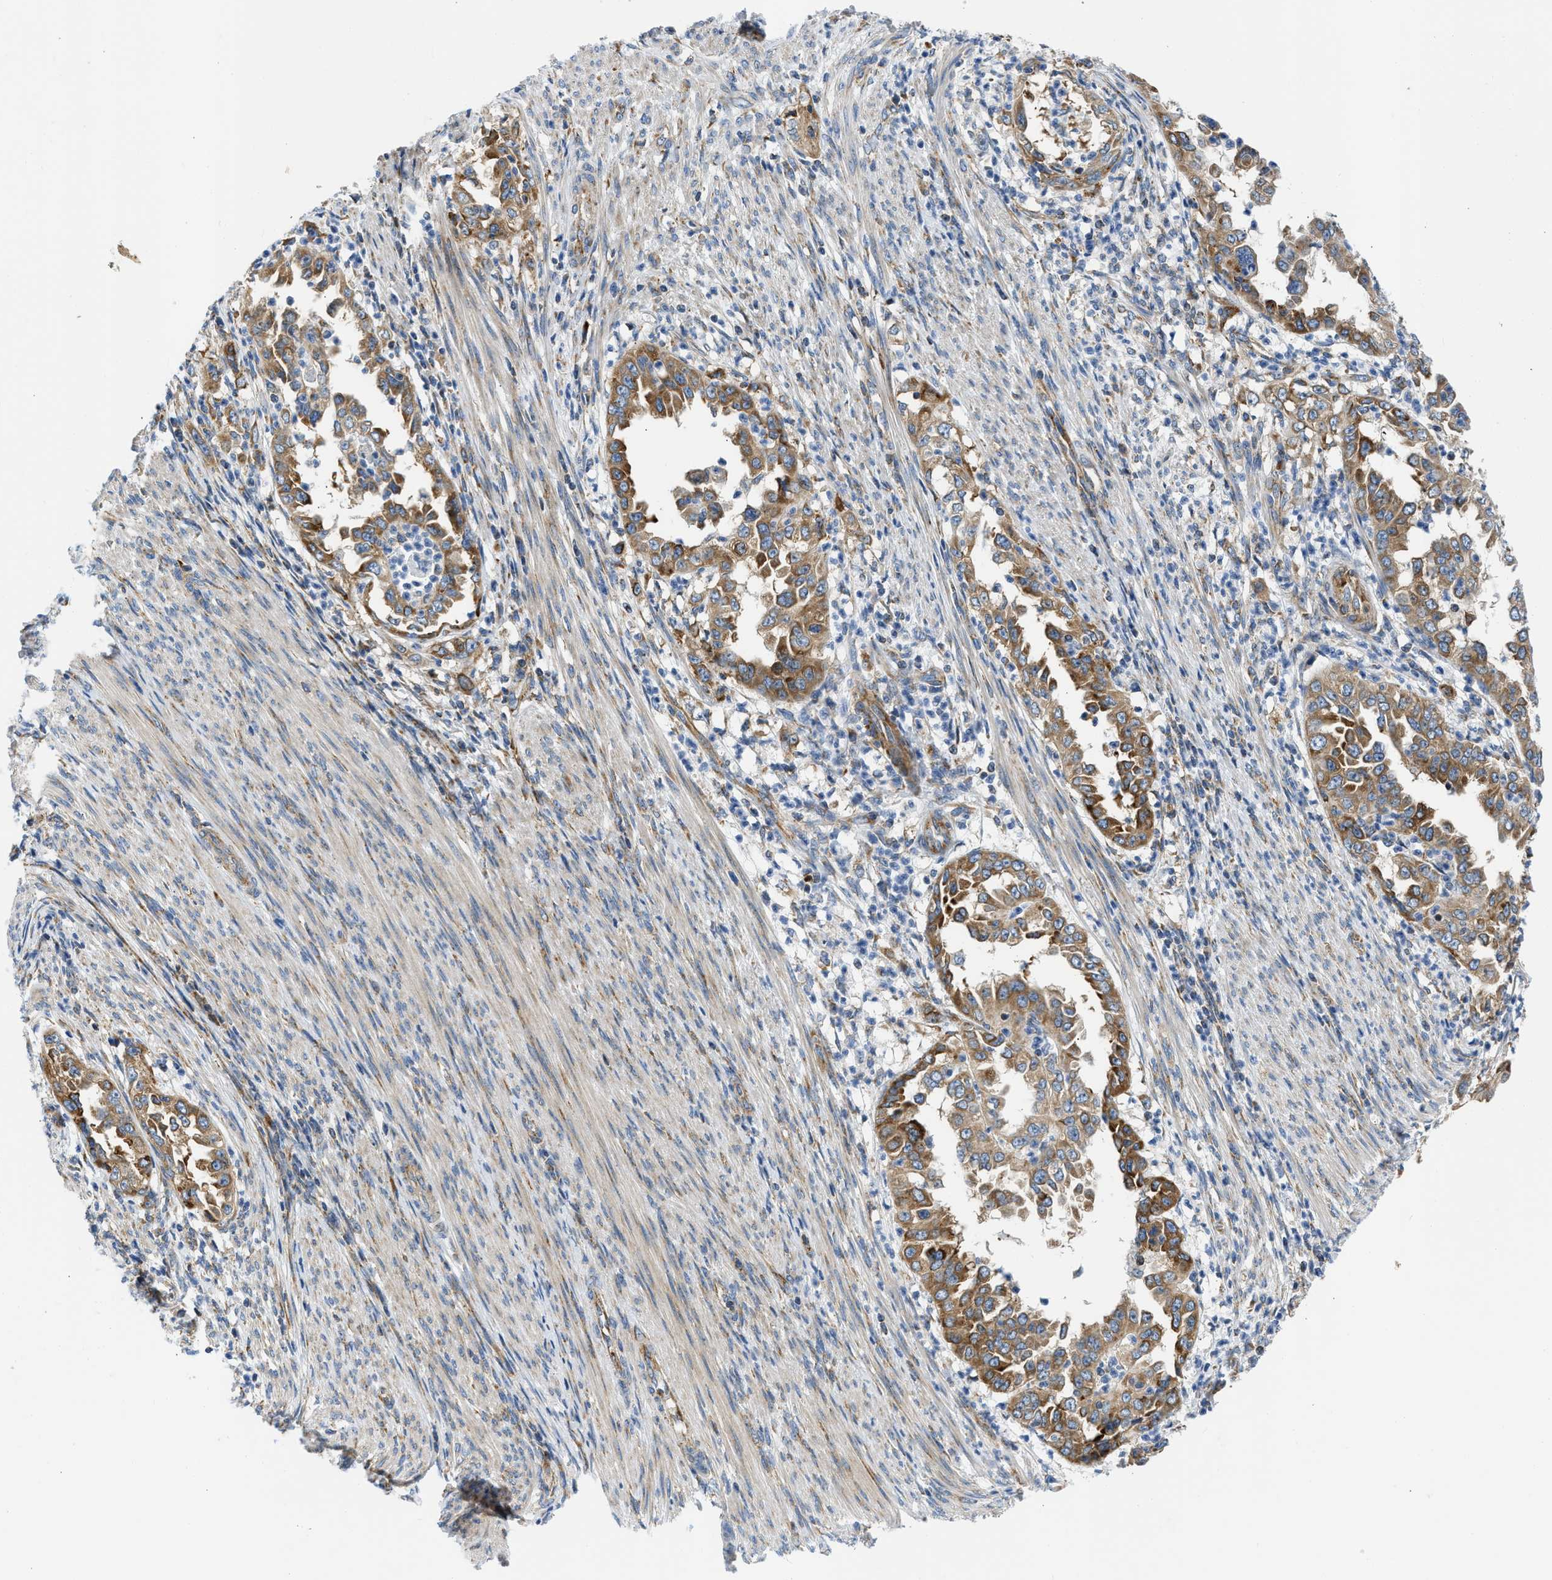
{"staining": {"intensity": "moderate", "quantity": ">75%", "location": "cytoplasmic/membranous"}, "tissue": "endometrial cancer", "cell_type": "Tumor cells", "image_type": "cancer", "snomed": [{"axis": "morphology", "description": "Adenocarcinoma, NOS"}, {"axis": "topography", "description": "Endometrium"}], "caption": "Immunohistochemistry of human adenocarcinoma (endometrial) reveals medium levels of moderate cytoplasmic/membranous positivity in about >75% of tumor cells. (DAB IHC with brightfield microscopy, high magnification).", "gene": "CAMKK2", "patient": {"sex": "female", "age": 85}}